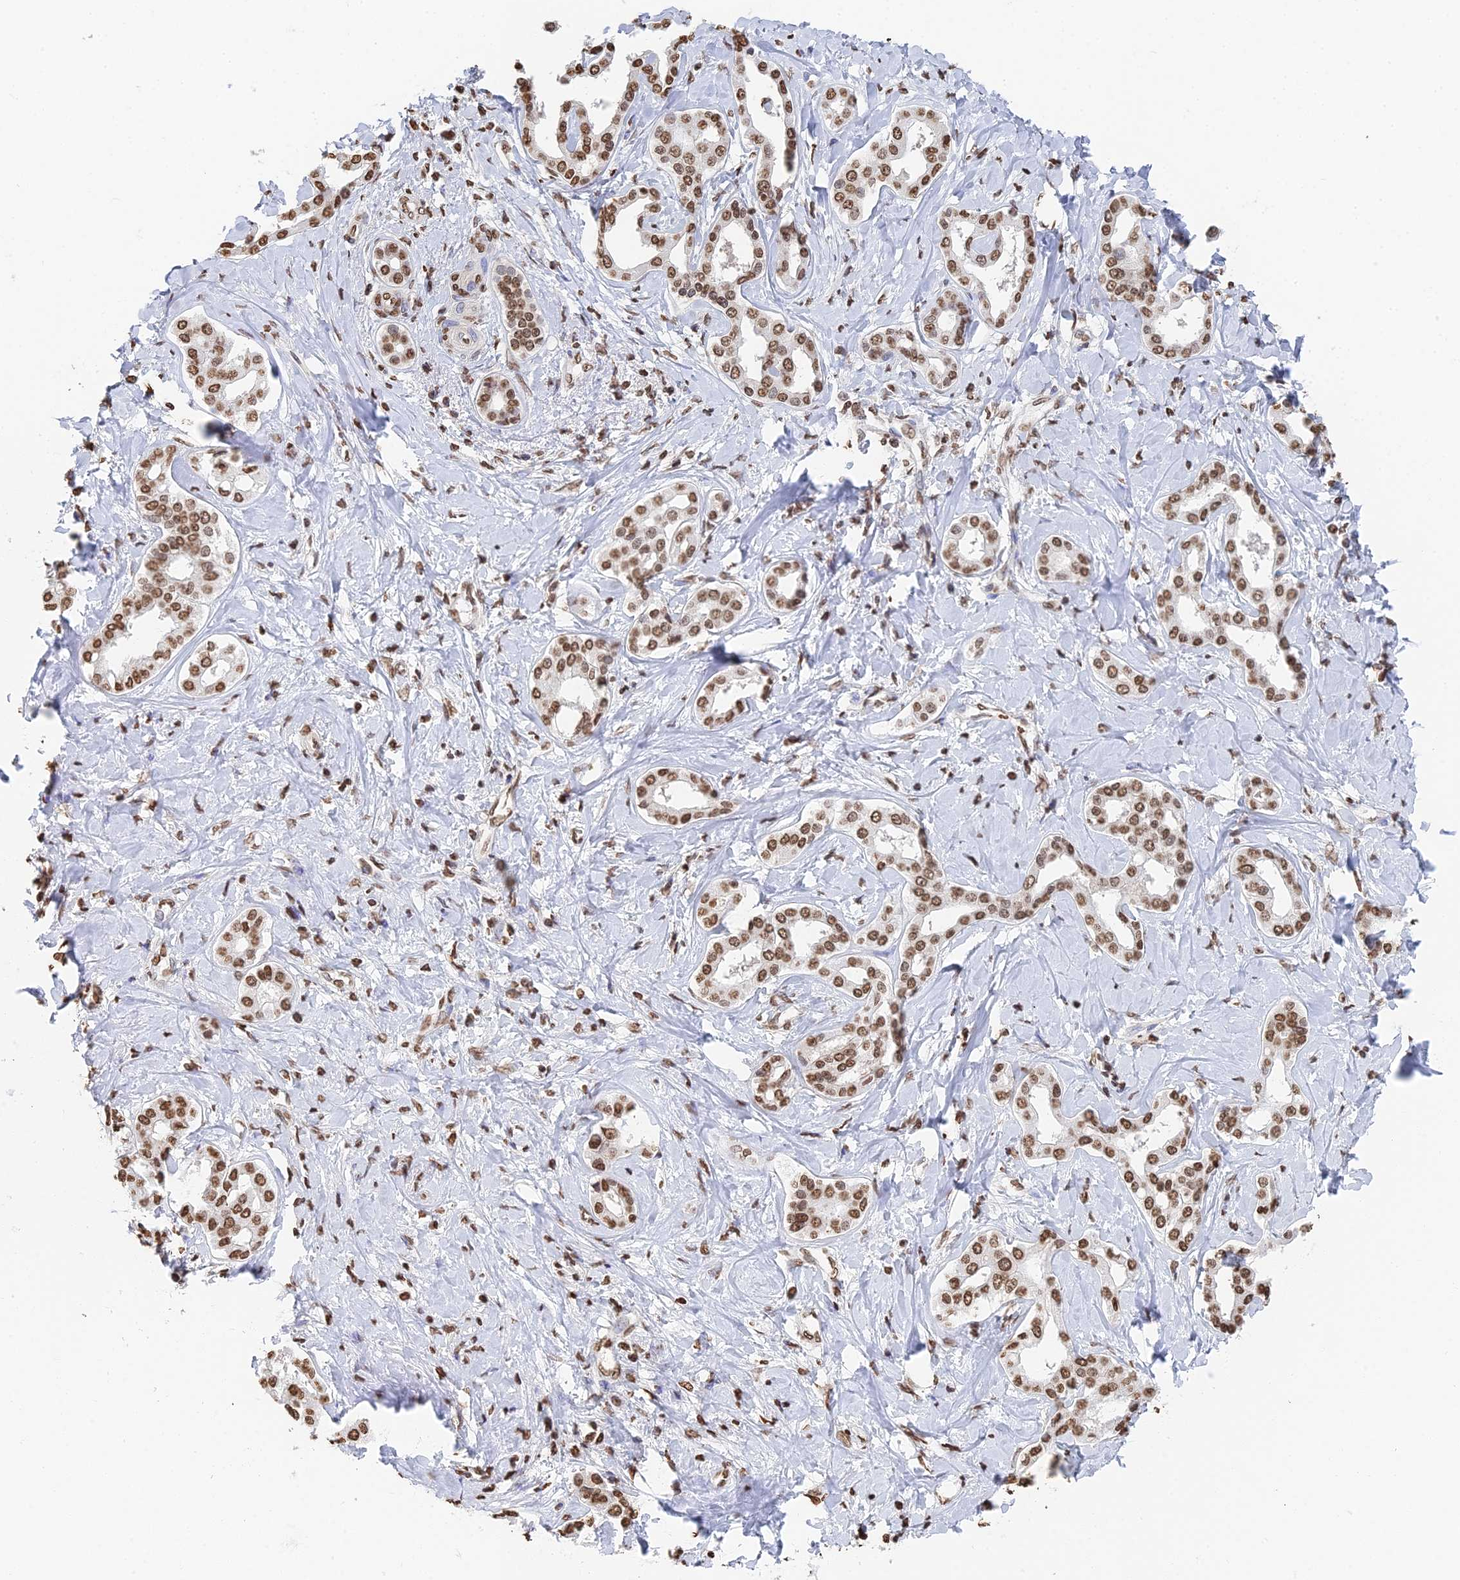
{"staining": {"intensity": "moderate", "quantity": ">75%", "location": "nuclear"}, "tissue": "liver cancer", "cell_type": "Tumor cells", "image_type": "cancer", "snomed": [{"axis": "morphology", "description": "Cholangiocarcinoma"}, {"axis": "topography", "description": "Liver"}], "caption": "High-power microscopy captured an immunohistochemistry micrograph of liver cancer, revealing moderate nuclear staining in approximately >75% of tumor cells. (DAB IHC, brown staining for protein, blue staining for nuclei).", "gene": "GBP3", "patient": {"sex": "female", "age": 77}}